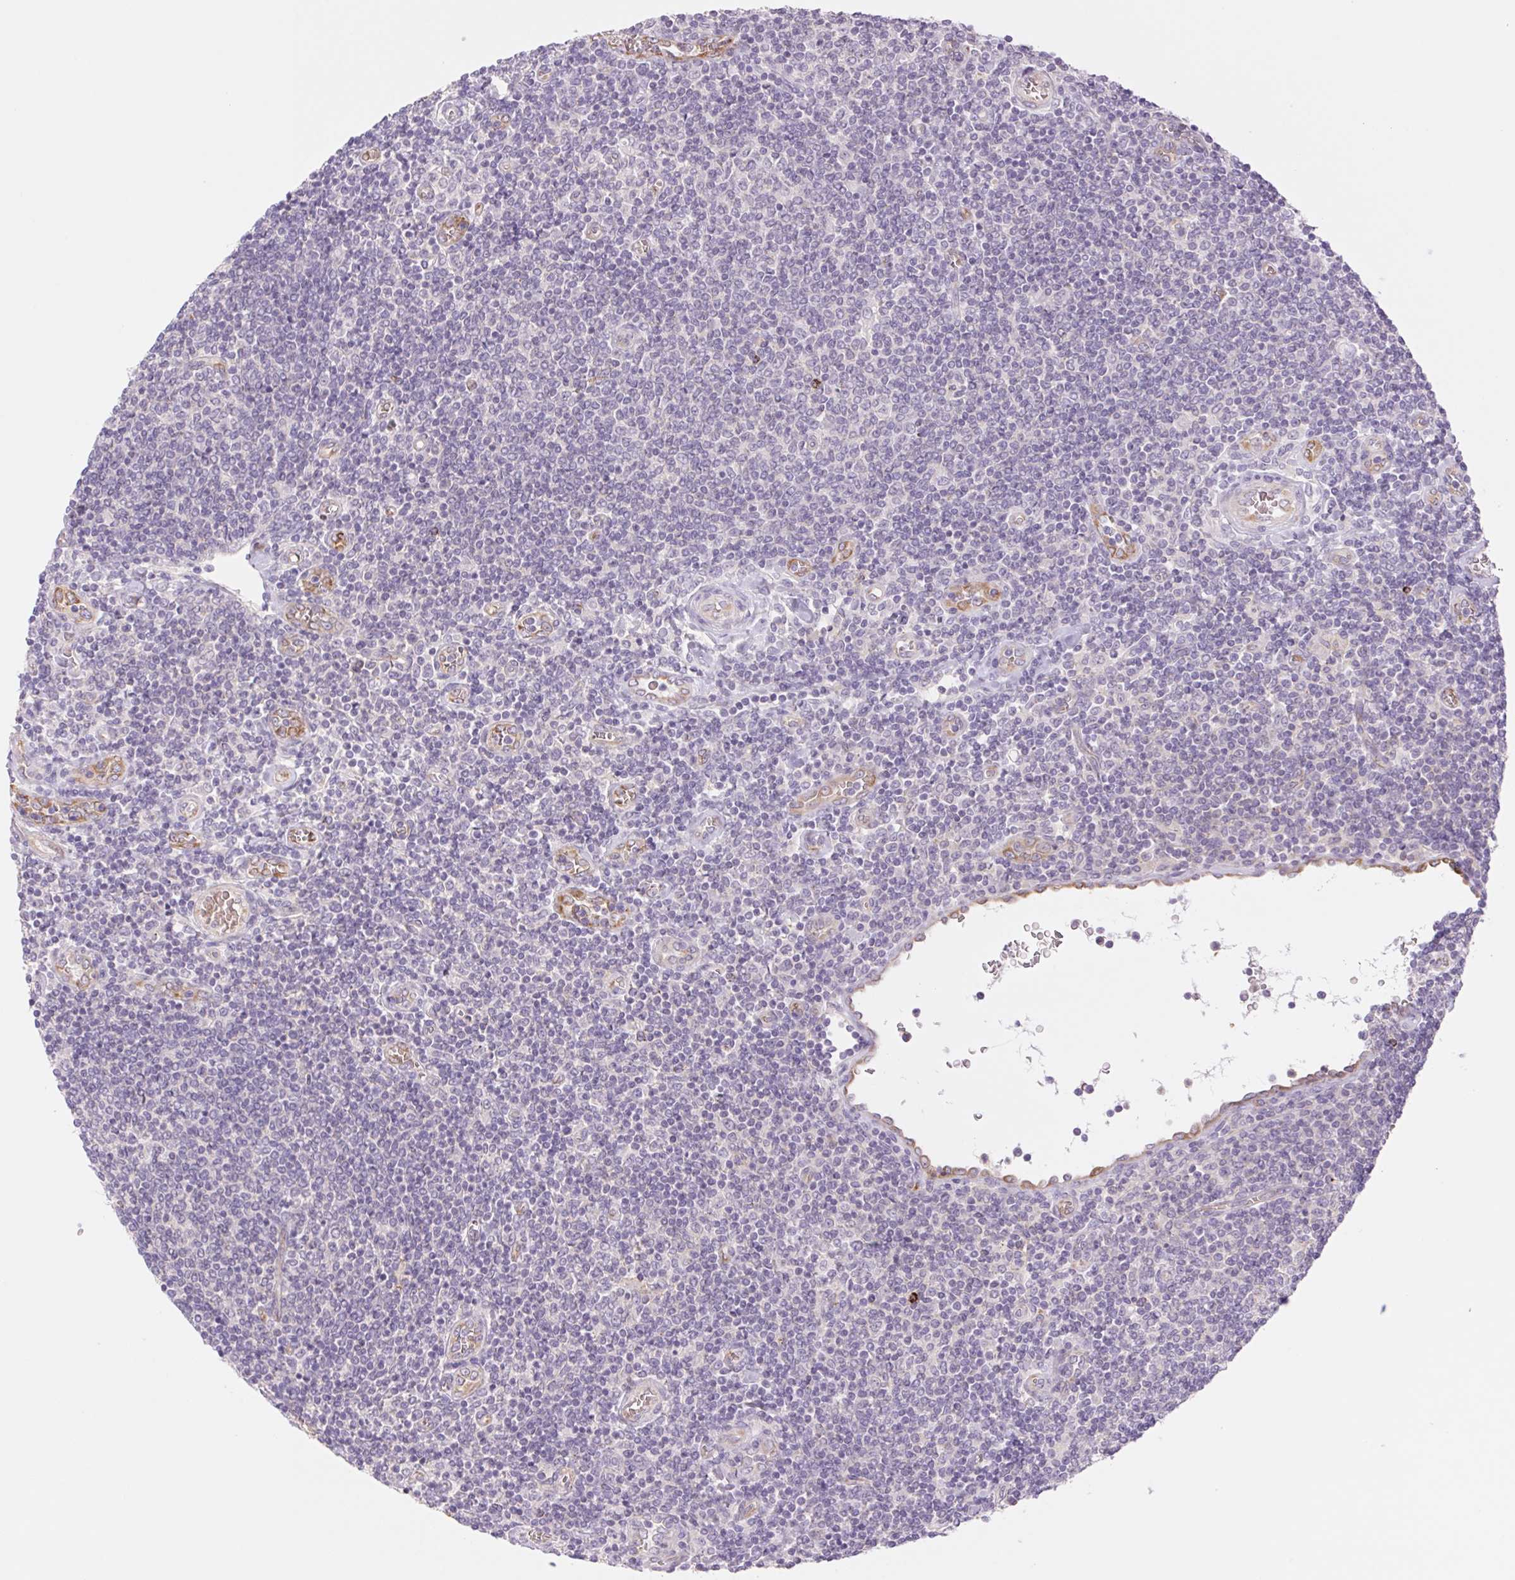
{"staining": {"intensity": "negative", "quantity": "none", "location": "none"}, "tissue": "lymphoma", "cell_type": "Tumor cells", "image_type": "cancer", "snomed": [{"axis": "morphology", "description": "Malignant lymphoma, non-Hodgkin's type, Low grade"}, {"axis": "topography", "description": "Lymph node"}], "caption": "Histopathology image shows no protein staining in tumor cells of low-grade malignant lymphoma, non-Hodgkin's type tissue.", "gene": "IGFL3", "patient": {"sex": "male", "age": 52}}